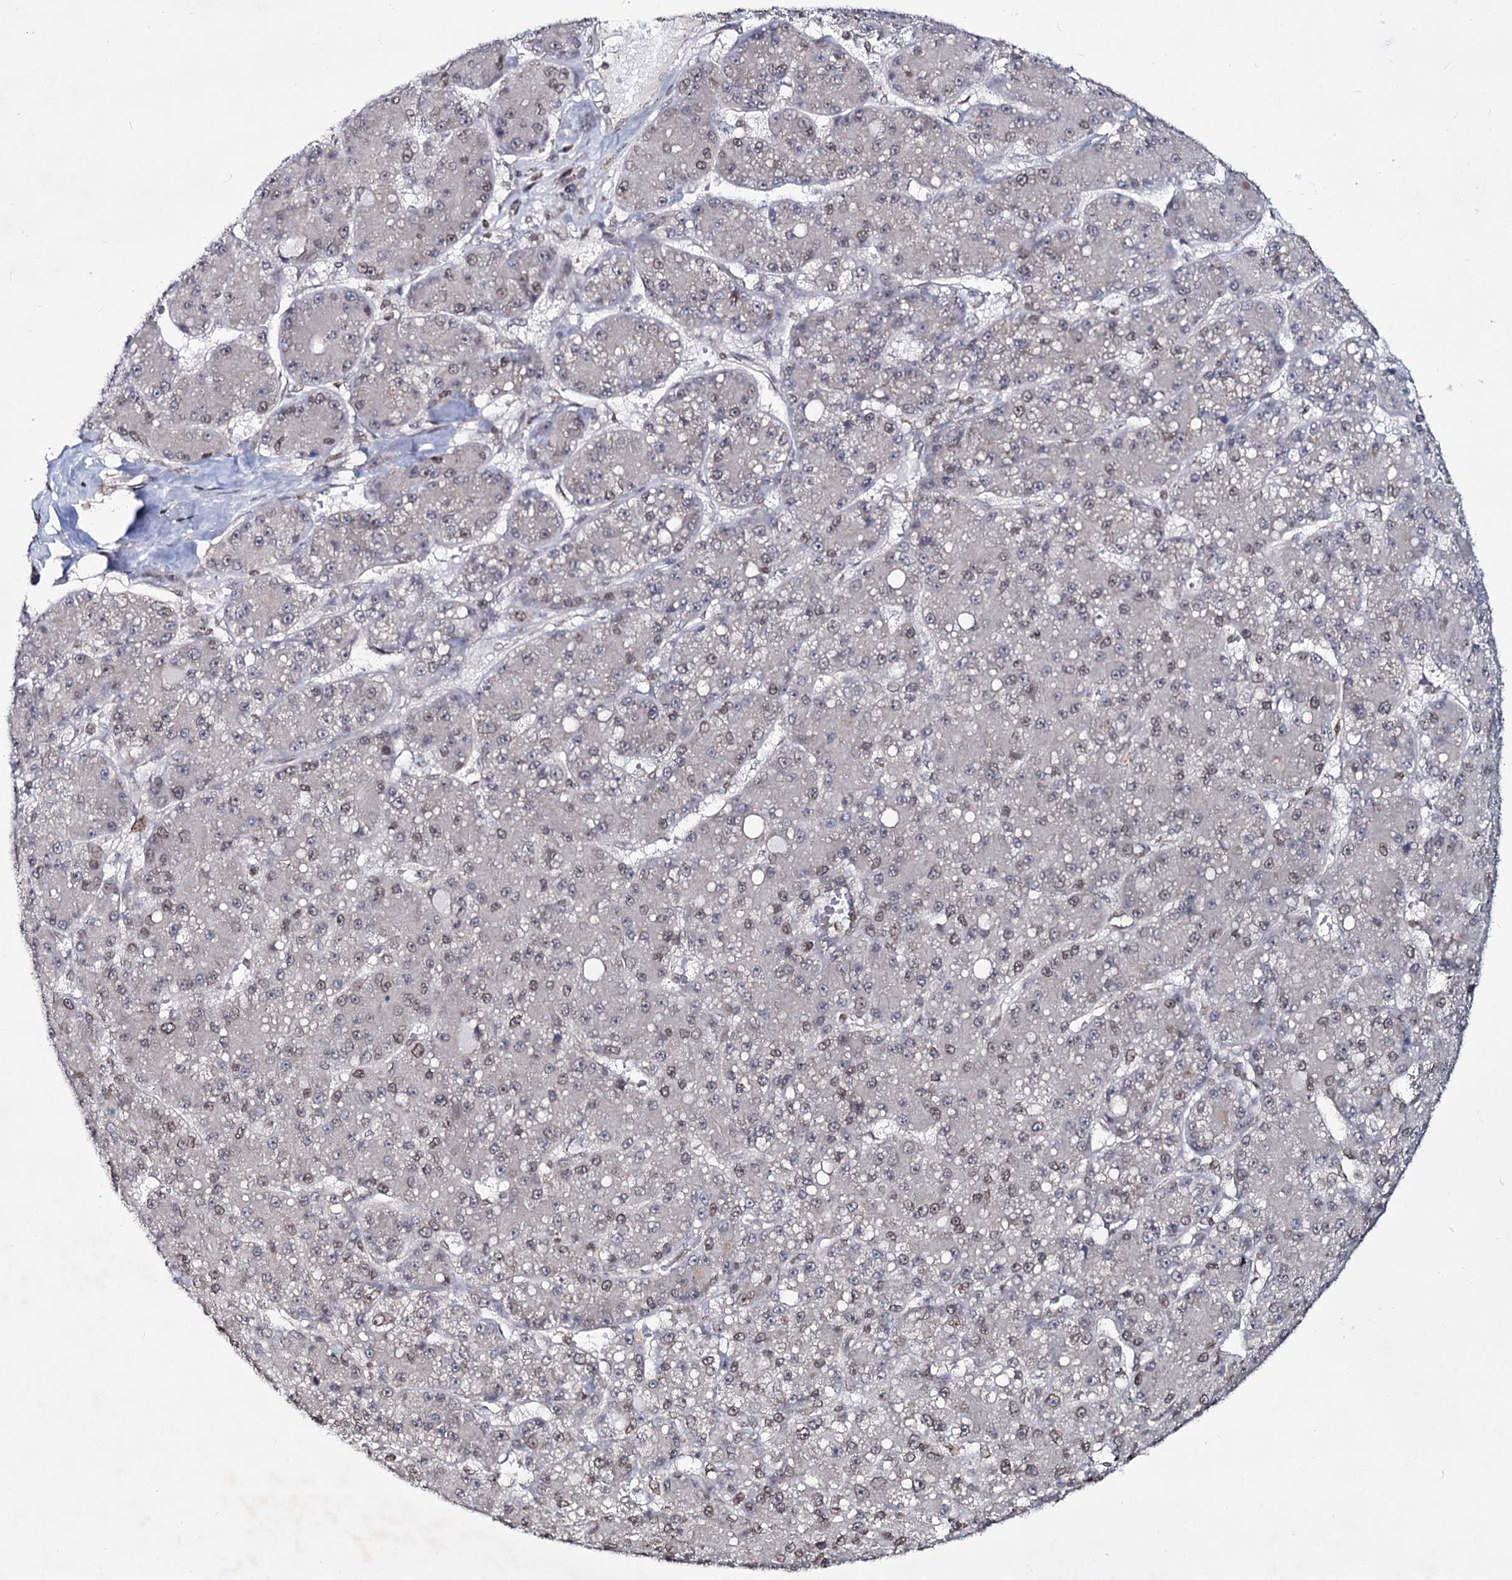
{"staining": {"intensity": "weak", "quantity": "25%-75%", "location": "cytoplasmic/membranous,nuclear"}, "tissue": "liver cancer", "cell_type": "Tumor cells", "image_type": "cancer", "snomed": [{"axis": "morphology", "description": "Carcinoma, Hepatocellular, NOS"}, {"axis": "topography", "description": "Liver"}], "caption": "Immunohistochemical staining of human liver hepatocellular carcinoma demonstrates low levels of weak cytoplasmic/membranous and nuclear protein expression in approximately 25%-75% of tumor cells.", "gene": "RNF6", "patient": {"sex": "male", "age": 67}}